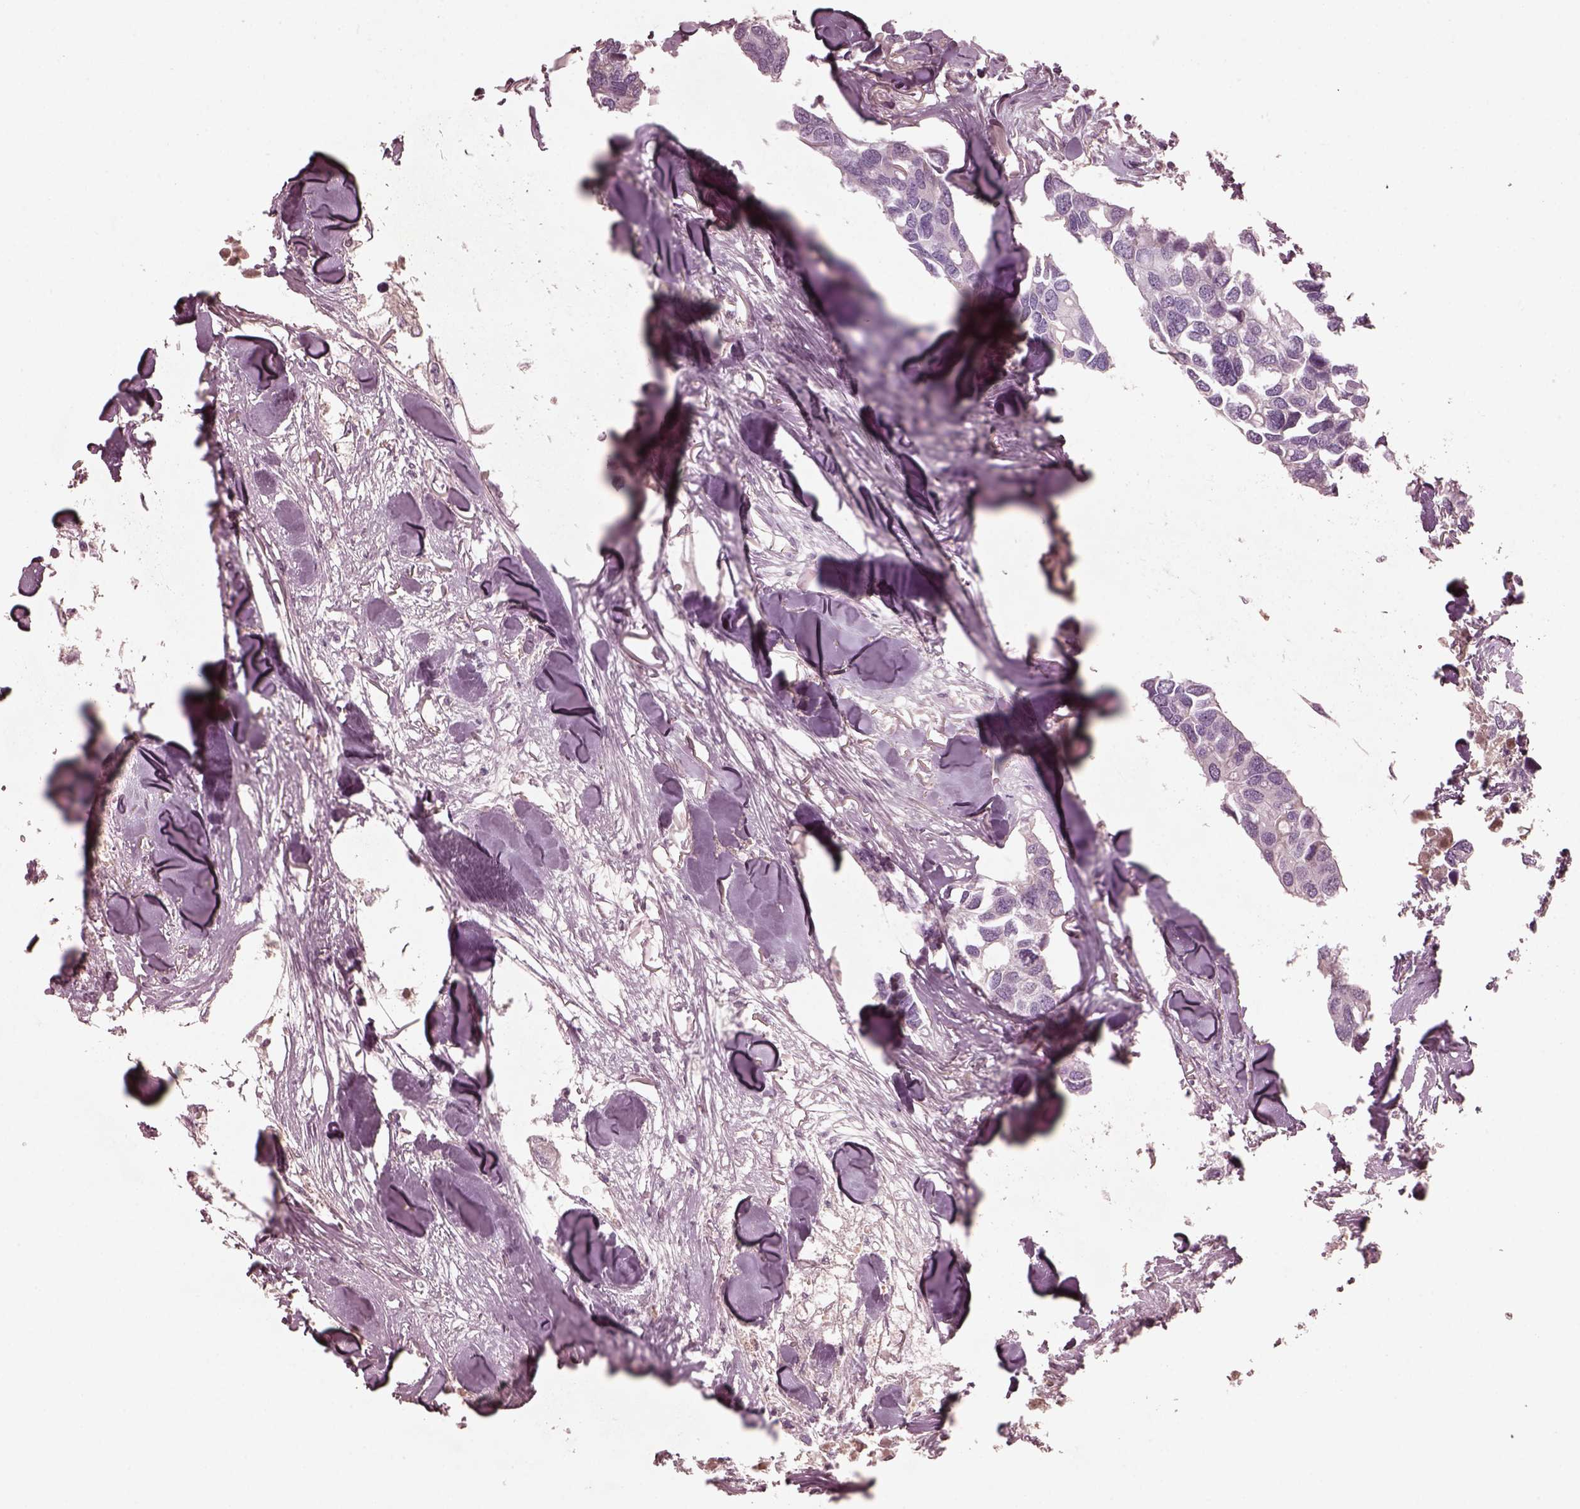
{"staining": {"intensity": "negative", "quantity": "none", "location": "none"}, "tissue": "breast cancer", "cell_type": "Tumor cells", "image_type": "cancer", "snomed": [{"axis": "morphology", "description": "Duct carcinoma"}, {"axis": "topography", "description": "Breast"}], "caption": "An image of breast cancer (intraductal carcinoma) stained for a protein shows no brown staining in tumor cells. (Brightfield microscopy of DAB (3,3'-diaminobenzidine) immunohistochemistry (IHC) at high magnification).", "gene": "VWA5B1", "patient": {"sex": "female", "age": 83}}